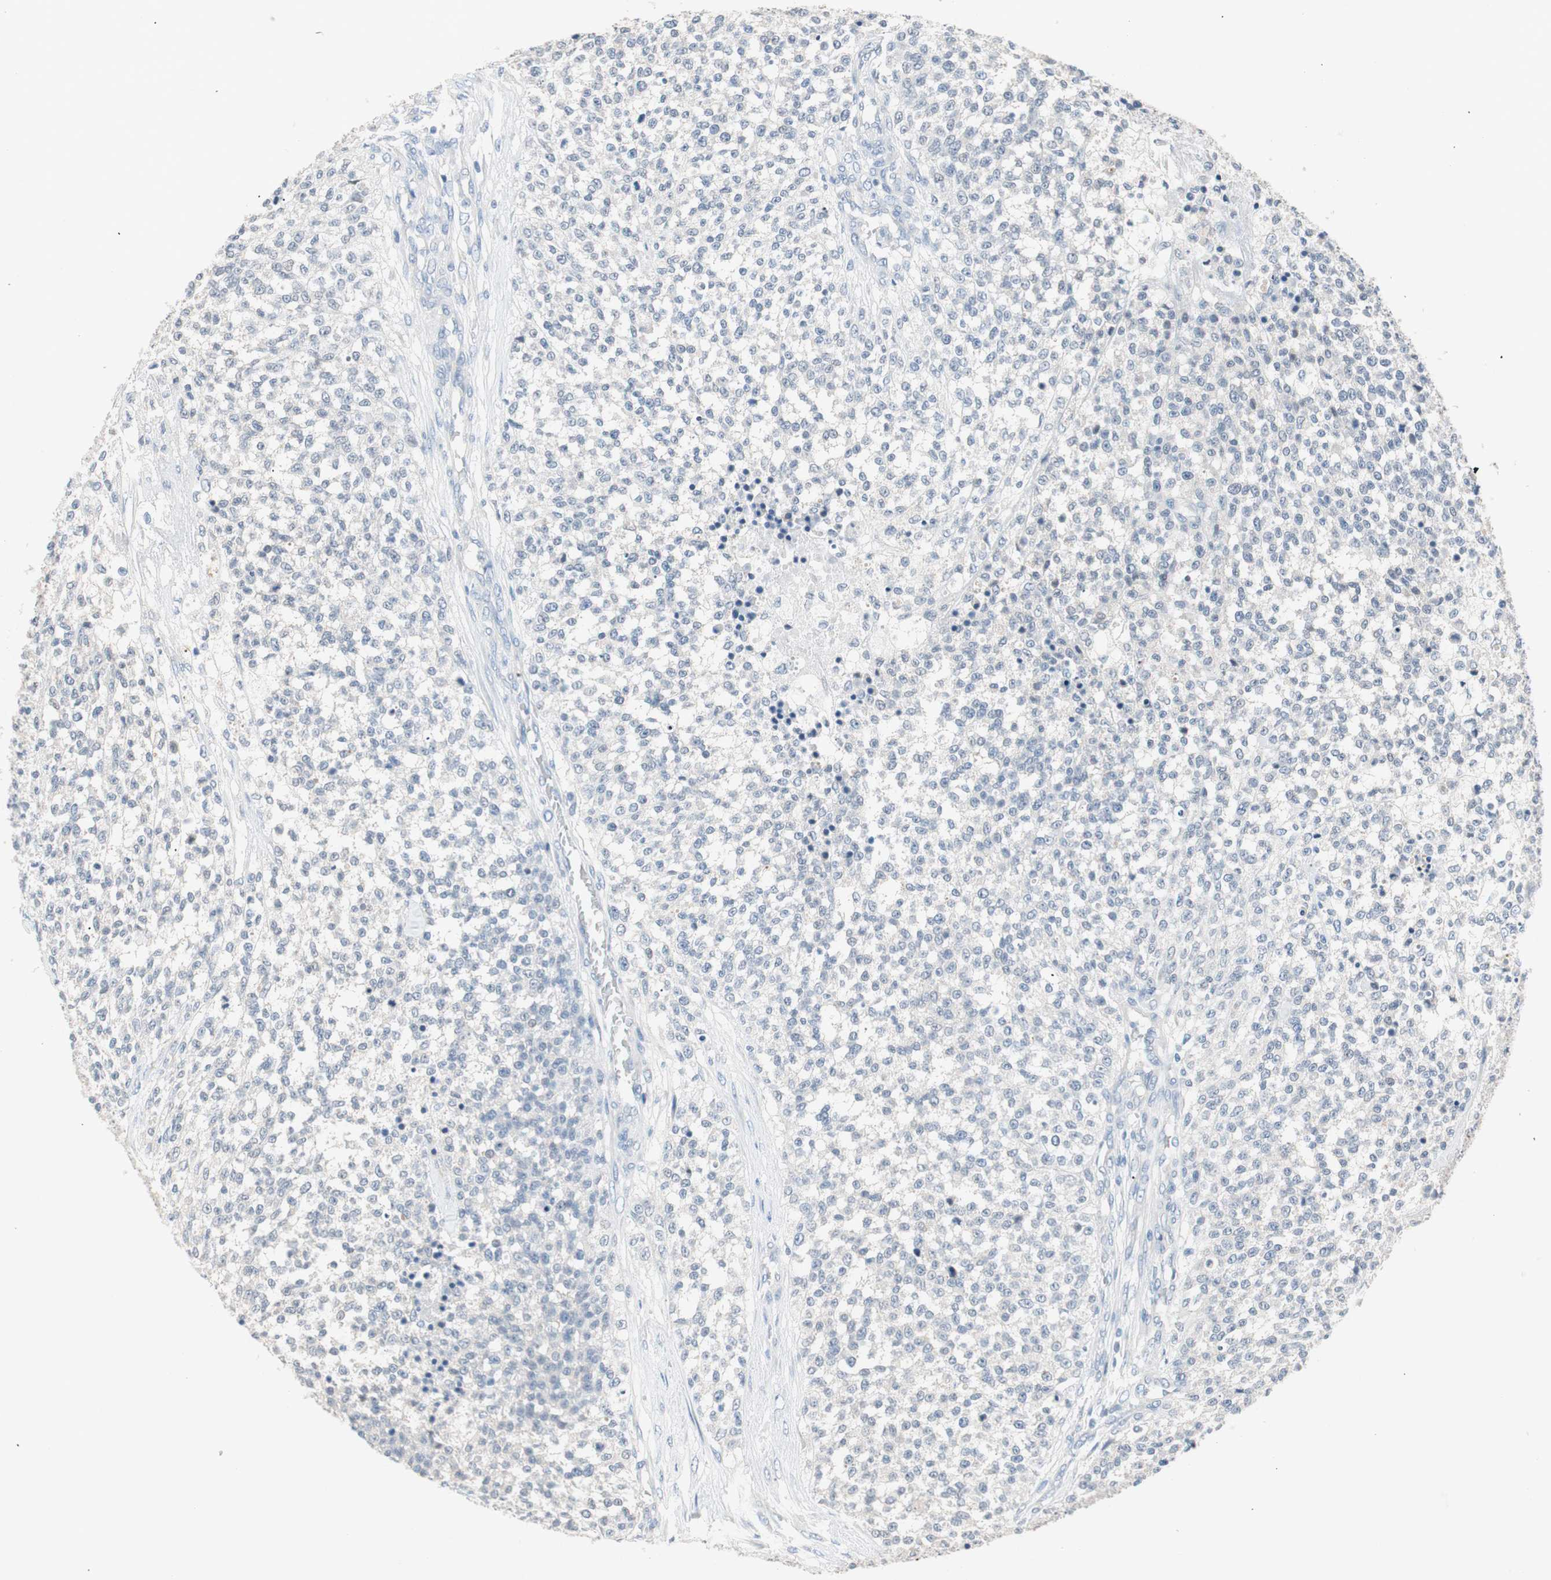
{"staining": {"intensity": "negative", "quantity": "none", "location": "none"}, "tissue": "testis cancer", "cell_type": "Tumor cells", "image_type": "cancer", "snomed": [{"axis": "morphology", "description": "Seminoma, NOS"}, {"axis": "topography", "description": "Testis"}], "caption": "IHC histopathology image of neoplastic tissue: testis cancer (seminoma) stained with DAB (3,3'-diaminobenzidine) displays no significant protein positivity in tumor cells. (Immunohistochemistry (ihc), brightfield microscopy, high magnification).", "gene": "VIL1", "patient": {"sex": "male", "age": 59}}